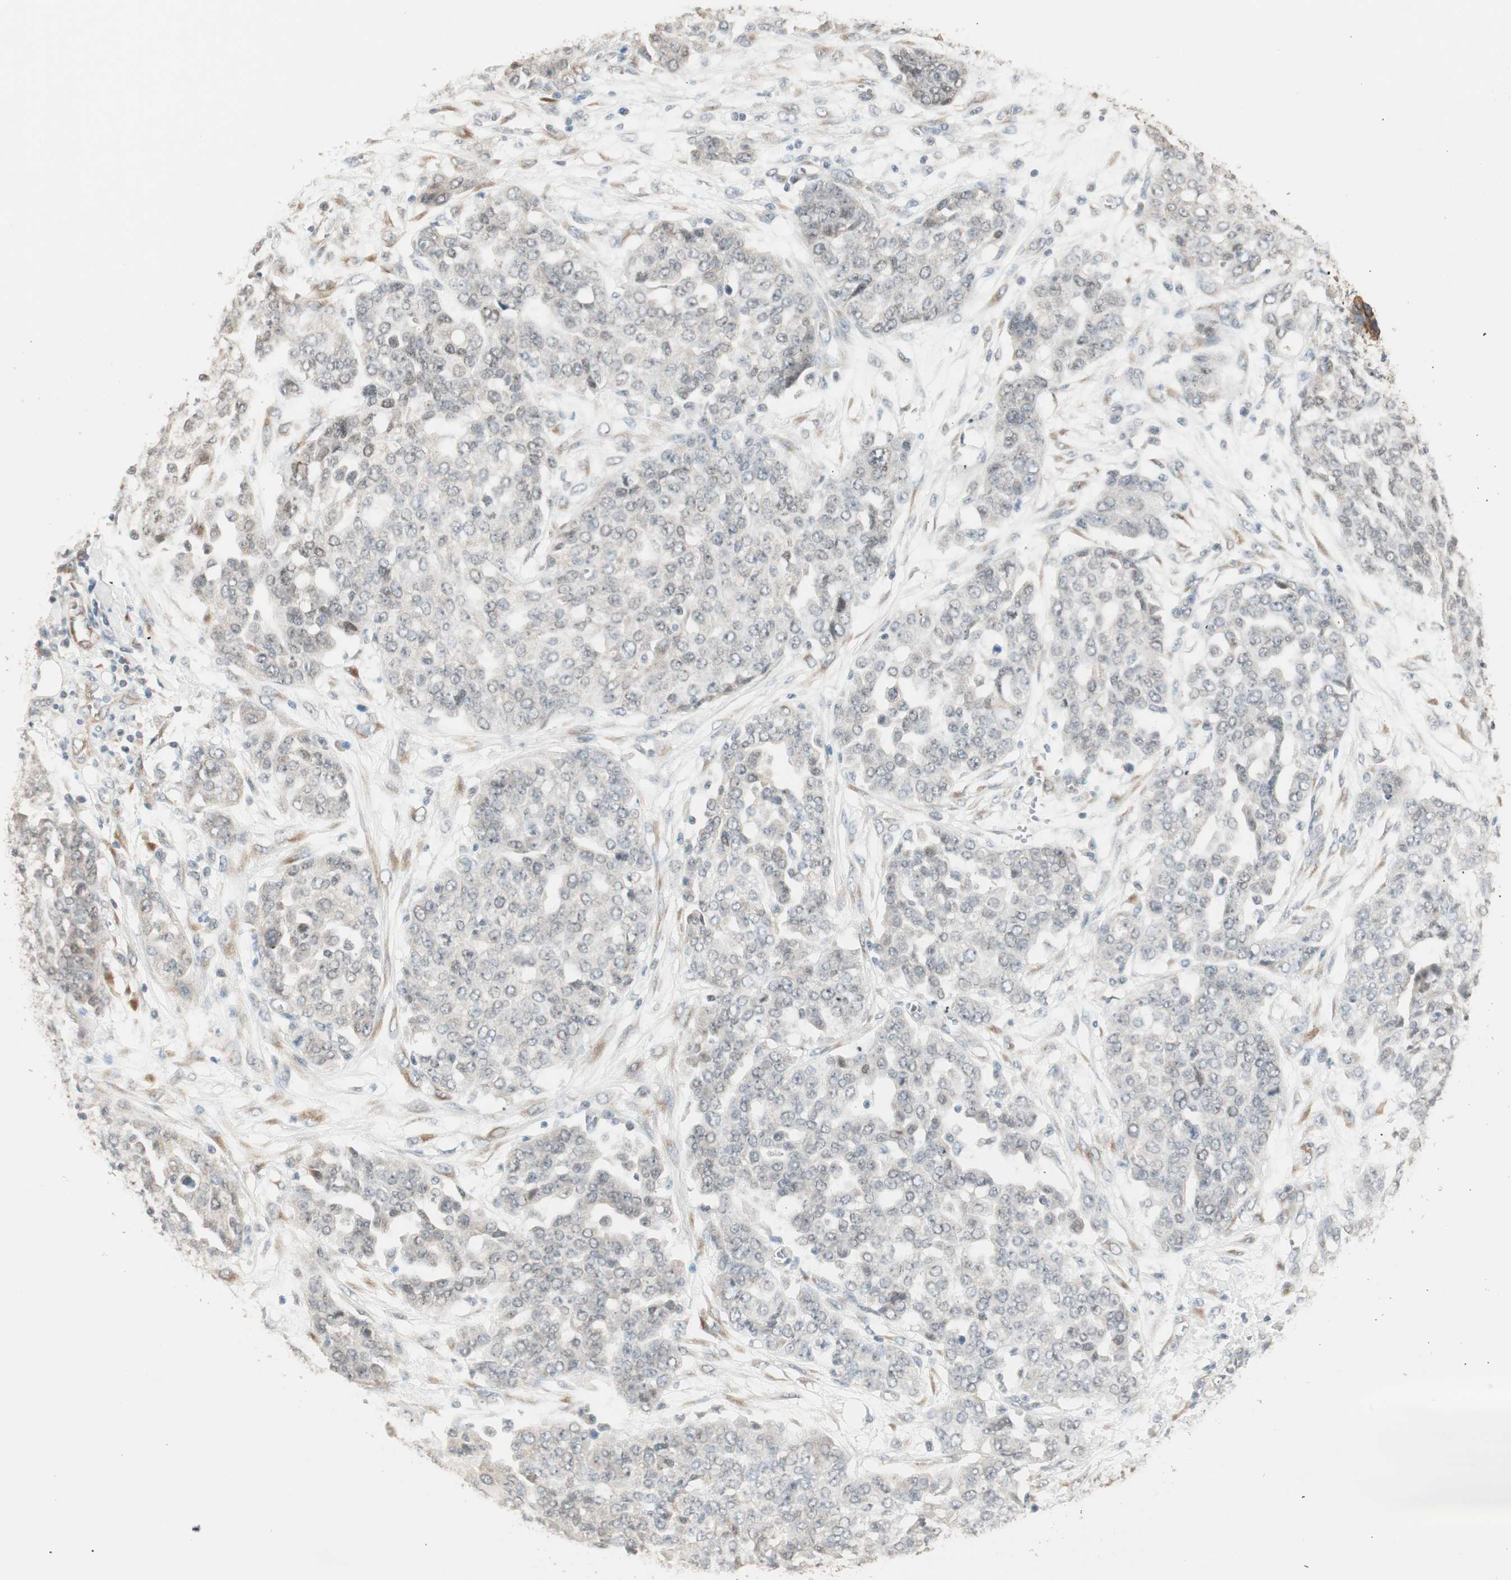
{"staining": {"intensity": "negative", "quantity": "none", "location": "none"}, "tissue": "ovarian cancer", "cell_type": "Tumor cells", "image_type": "cancer", "snomed": [{"axis": "morphology", "description": "Cystadenocarcinoma, serous, NOS"}, {"axis": "topography", "description": "Soft tissue"}, {"axis": "topography", "description": "Ovary"}], "caption": "Tumor cells are negative for brown protein staining in serous cystadenocarcinoma (ovarian).", "gene": "TASOR", "patient": {"sex": "female", "age": 57}}